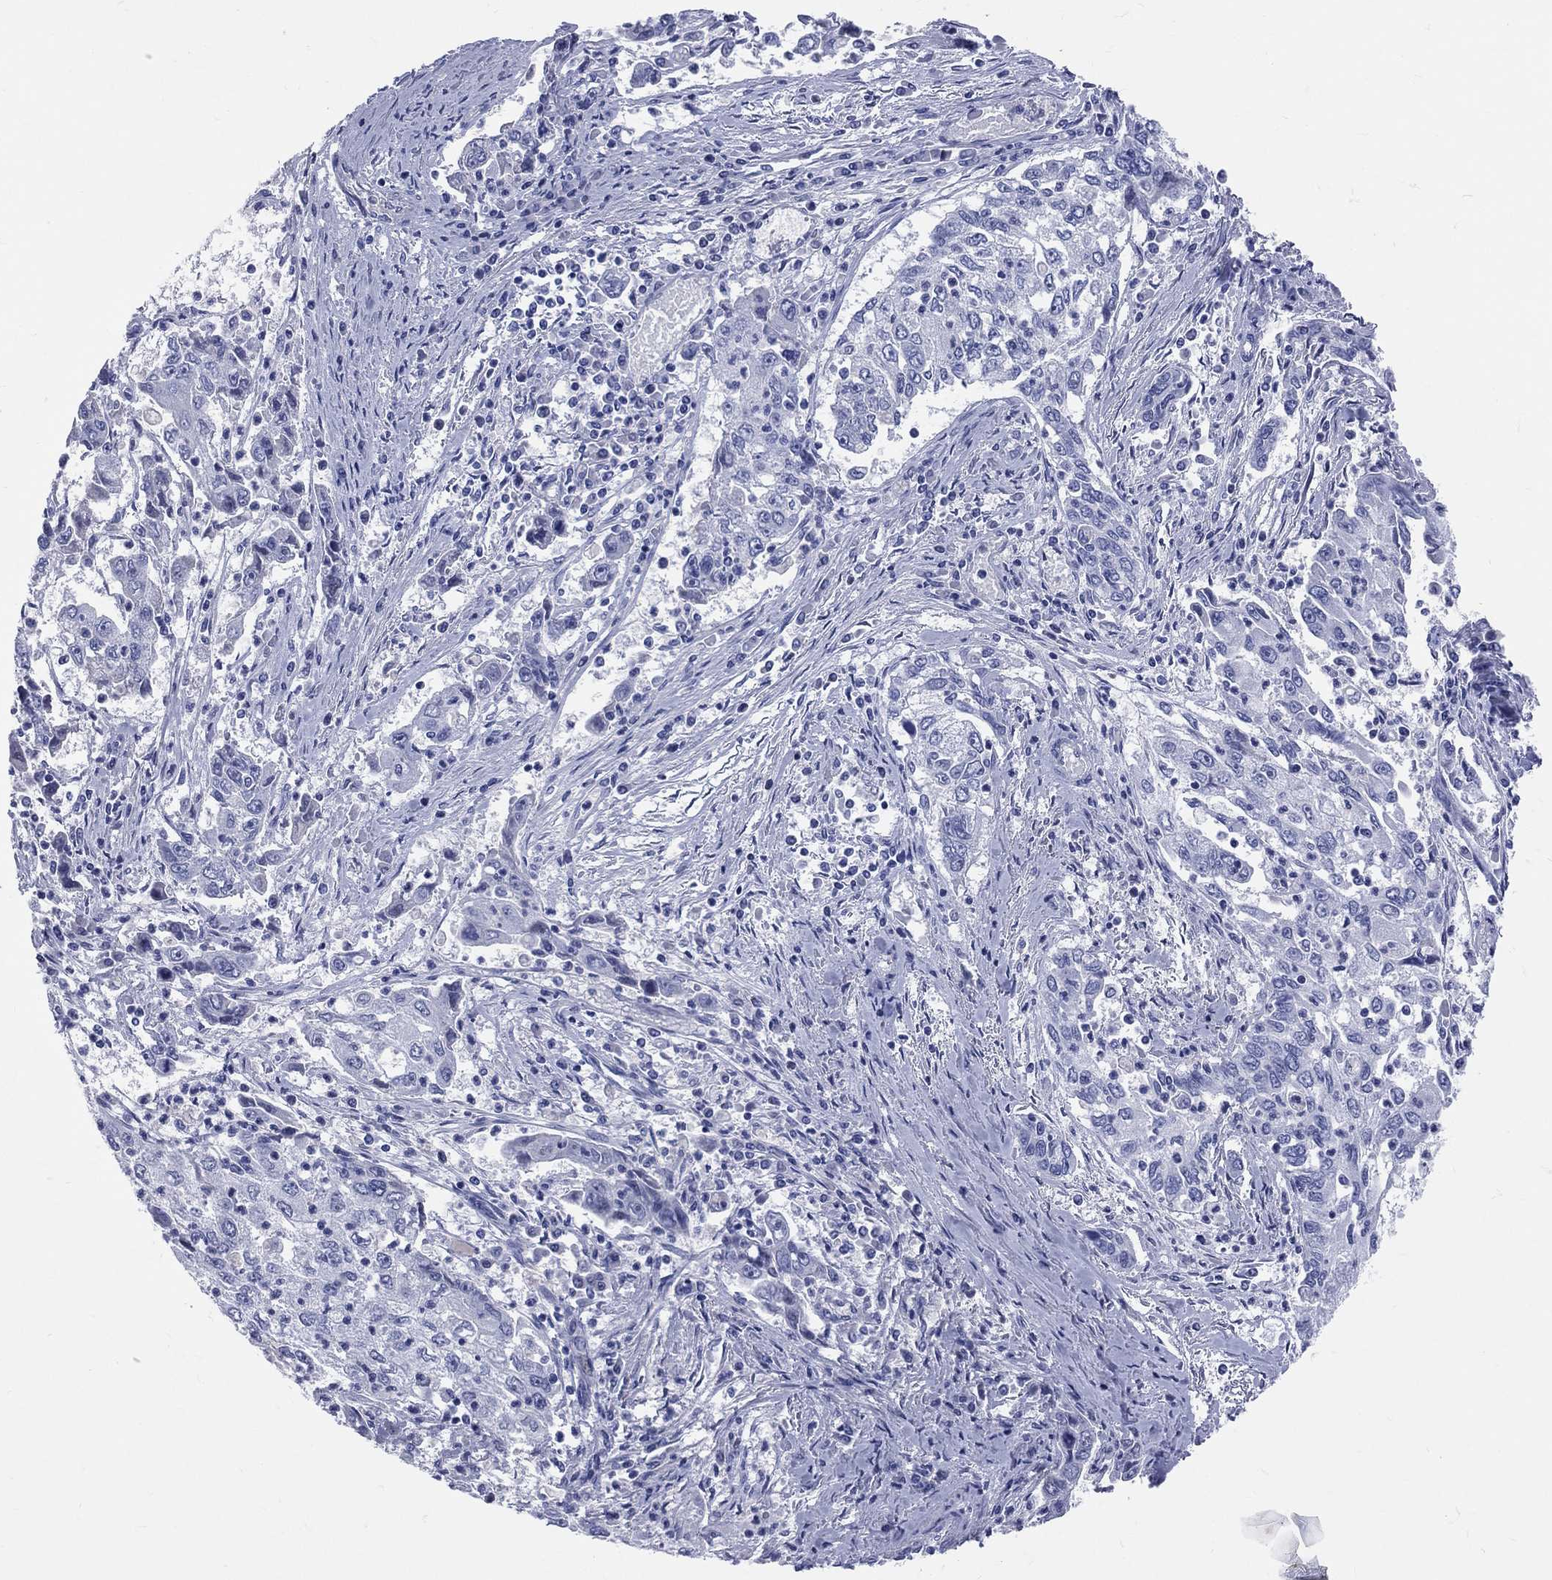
{"staining": {"intensity": "negative", "quantity": "none", "location": "none"}, "tissue": "cervical cancer", "cell_type": "Tumor cells", "image_type": "cancer", "snomed": [{"axis": "morphology", "description": "Squamous cell carcinoma, NOS"}, {"axis": "topography", "description": "Cervix"}], "caption": "High power microscopy image of an immunohistochemistry (IHC) image of cervical squamous cell carcinoma, revealing no significant staining in tumor cells. (Stains: DAB immunohistochemistry (IHC) with hematoxylin counter stain, Microscopy: brightfield microscopy at high magnification).", "gene": "CYLC1", "patient": {"sex": "female", "age": 36}}